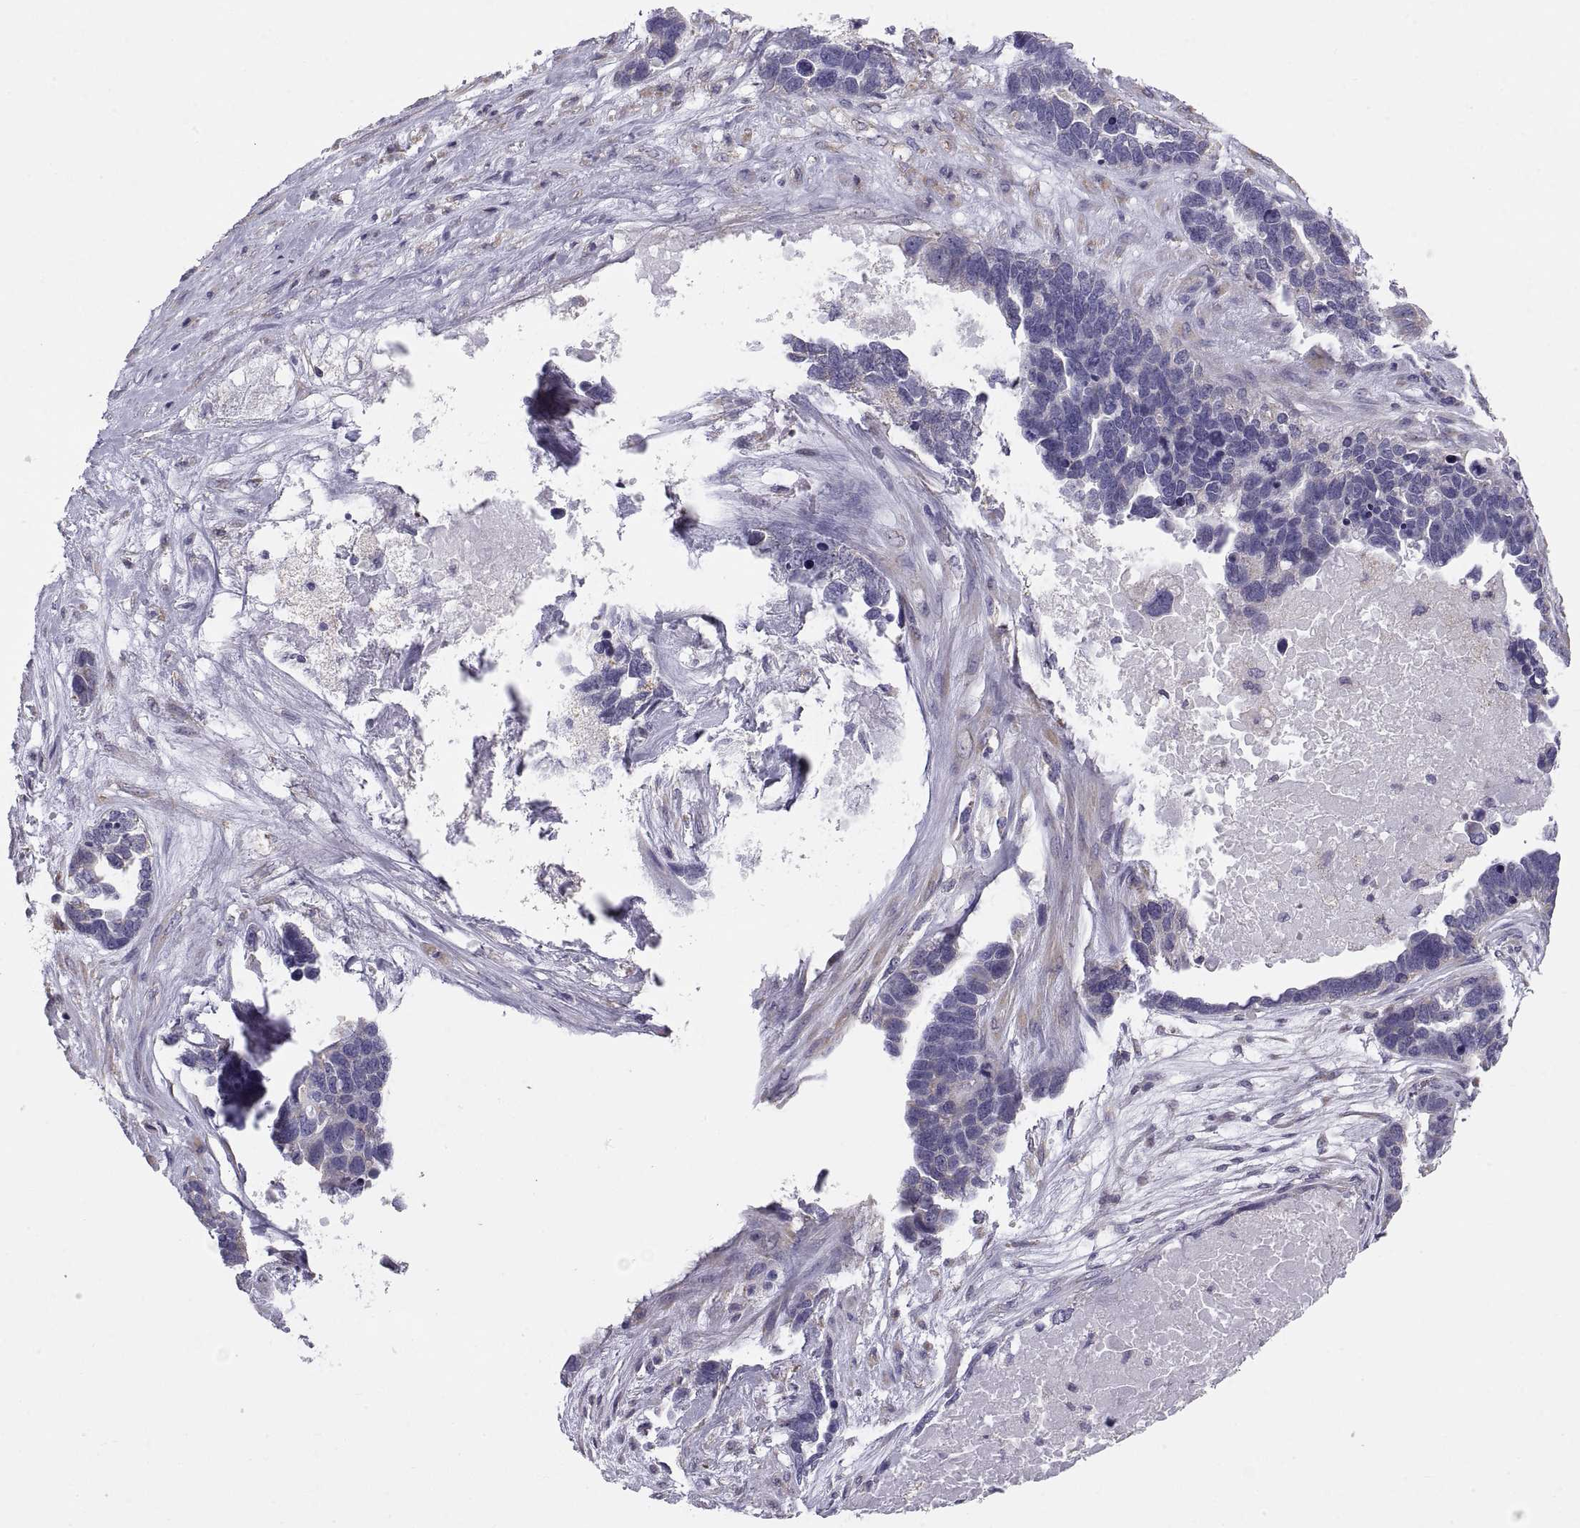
{"staining": {"intensity": "negative", "quantity": "none", "location": "none"}, "tissue": "ovarian cancer", "cell_type": "Tumor cells", "image_type": "cancer", "snomed": [{"axis": "morphology", "description": "Cystadenocarcinoma, serous, NOS"}, {"axis": "topography", "description": "Ovary"}], "caption": "DAB immunohistochemical staining of human serous cystadenocarcinoma (ovarian) shows no significant expression in tumor cells.", "gene": "TNNC1", "patient": {"sex": "female", "age": 54}}